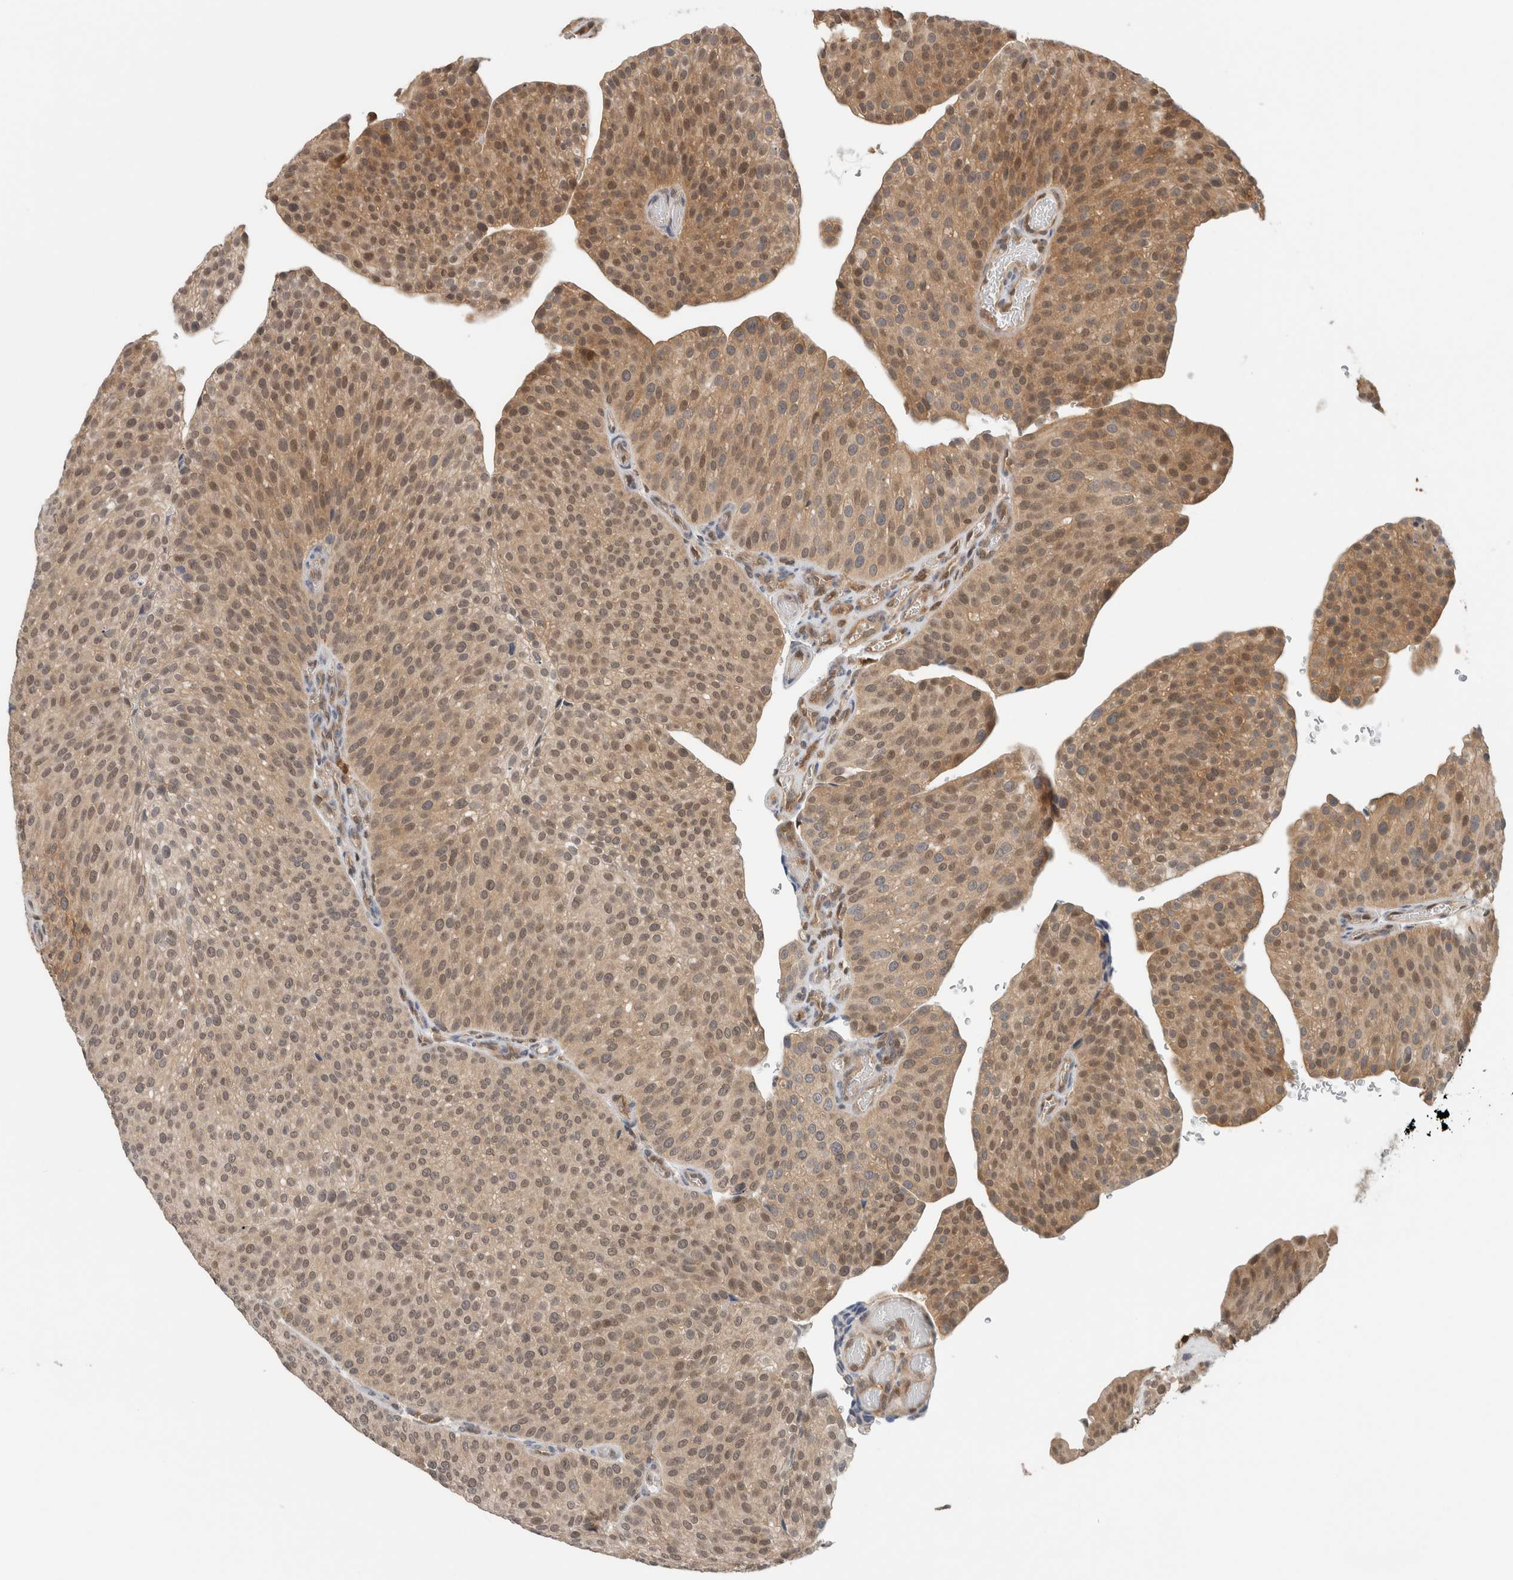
{"staining": {"intensity": "moderate", "quantity": "25%-75%", "location": "cytoplasmic/membranous,nuclear"}, "tissue": "urothelial cancer", "cell_type": "Tumor cells", "image_type": "cancer", "snomed": [{"axis": "morphology", "description": "Normal tissue, NOS"}, {"axis": "morphology", "description": "Urothelial carcinoma, Low grade"}, {"axis": "topography", "description": "Smooth muscle"}, {"axis": "topography", "description": "Urinary bladder"}], "caption": "This photomicrograph reveals IHC staining of human urothelial cancer, with medium moderate cytoplasmic/membranous and nuclear expression in approximately 25%-75% of tumor cells.", "gene": "PFDN4", "patient": {"sex": "male", "age": 60}}